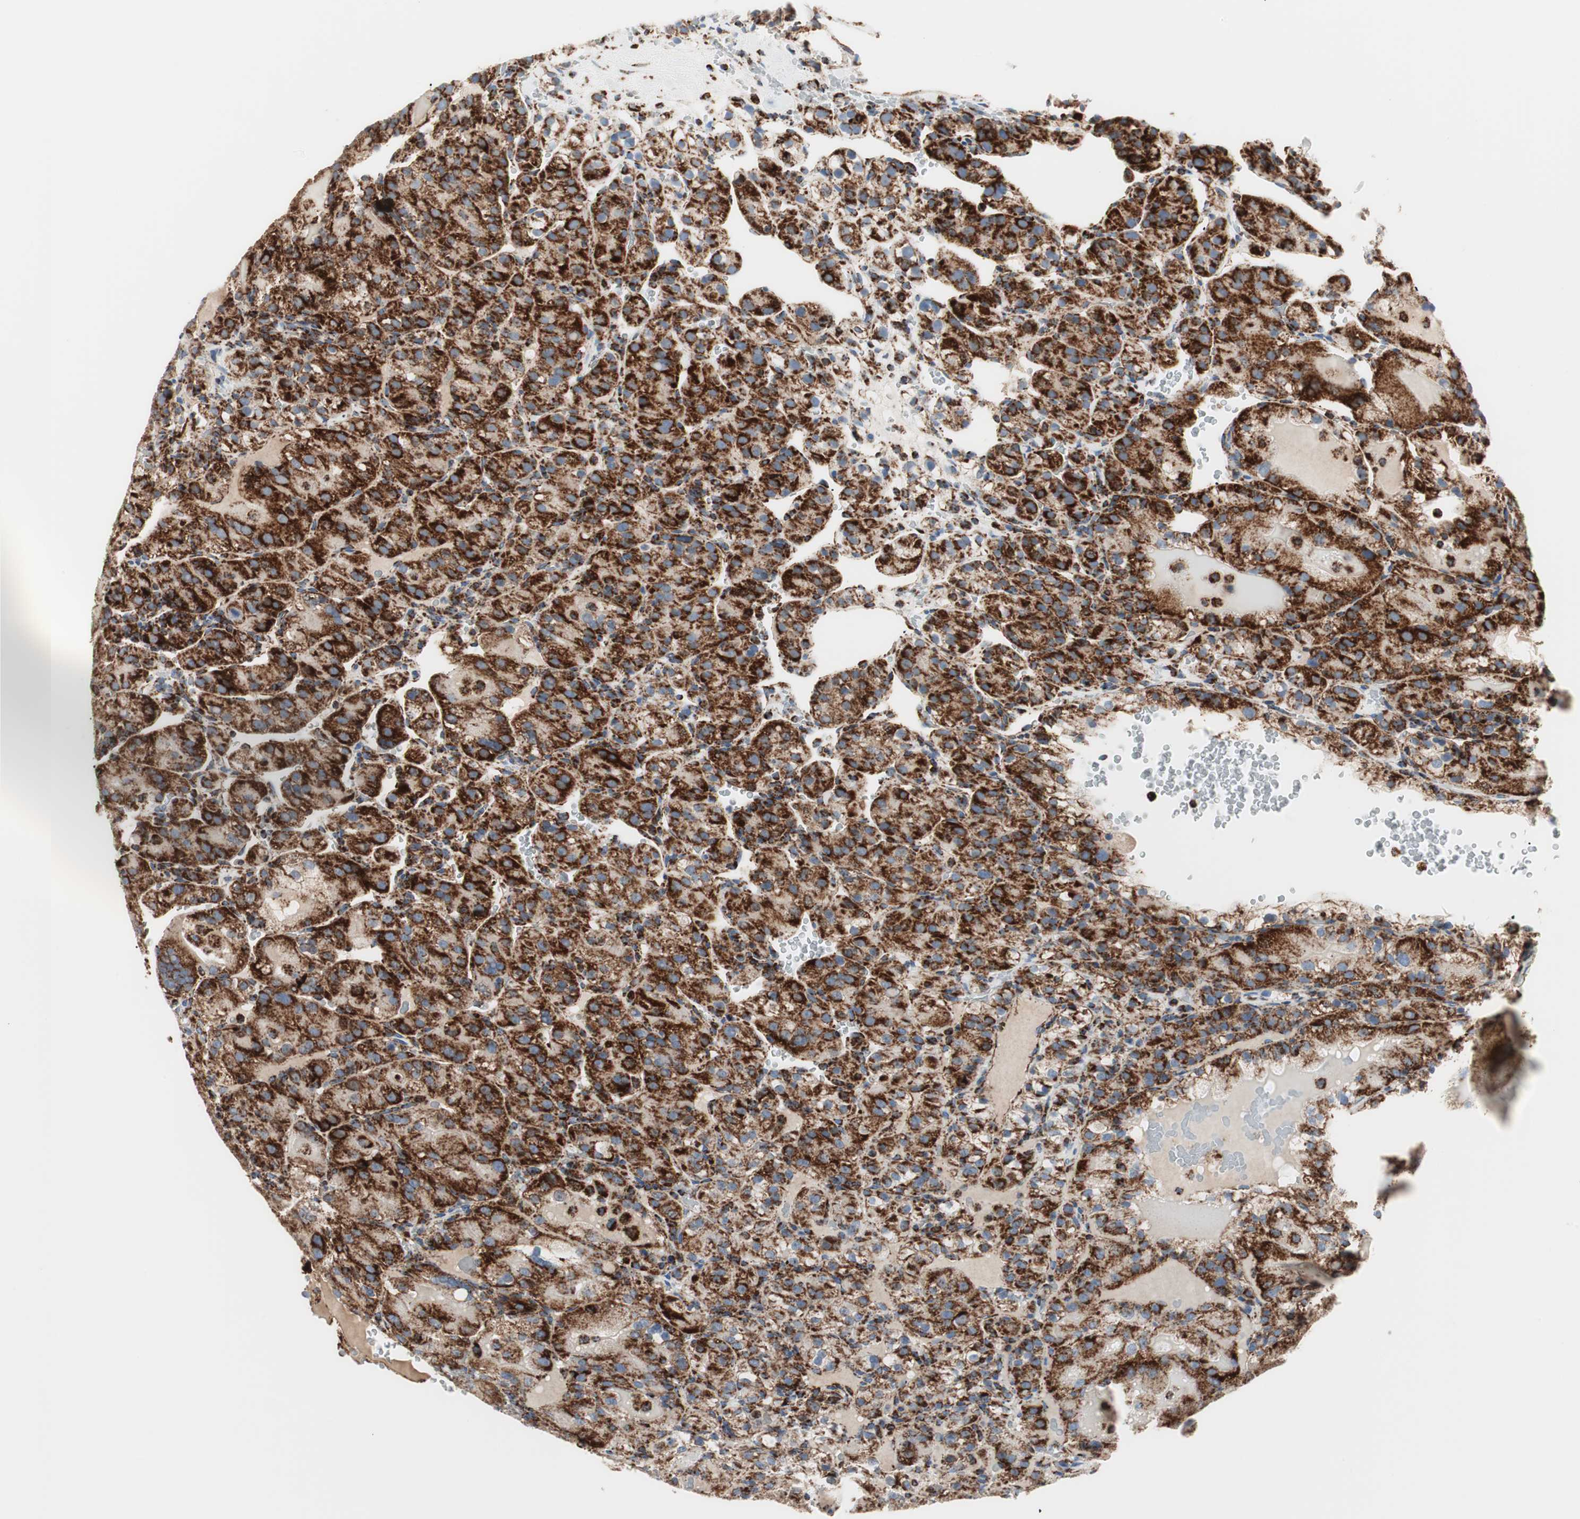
{"staining": {"intensity": "strong", "quantity": ">75%", "location": "cytoplasmic/membranous"}, "tissue": "renal cancer", "cell_type": "Tumor cells", "image_type": "cancer", "snomed": [{"axis": "morphology", "description": "Normal tissue, NOS"}, {"axis": "morphology", "description": "Adenocarcinoma, NOS"}, {"axis": "topography", "description": "Kidney"}], "caption": "IHC of renal cancer shows high levels of strong cytoplasmic/membranous expression in about >75% of tumor cells.", "gene": "TOMM20", "patient": {"sex": "male", "age": 61}}